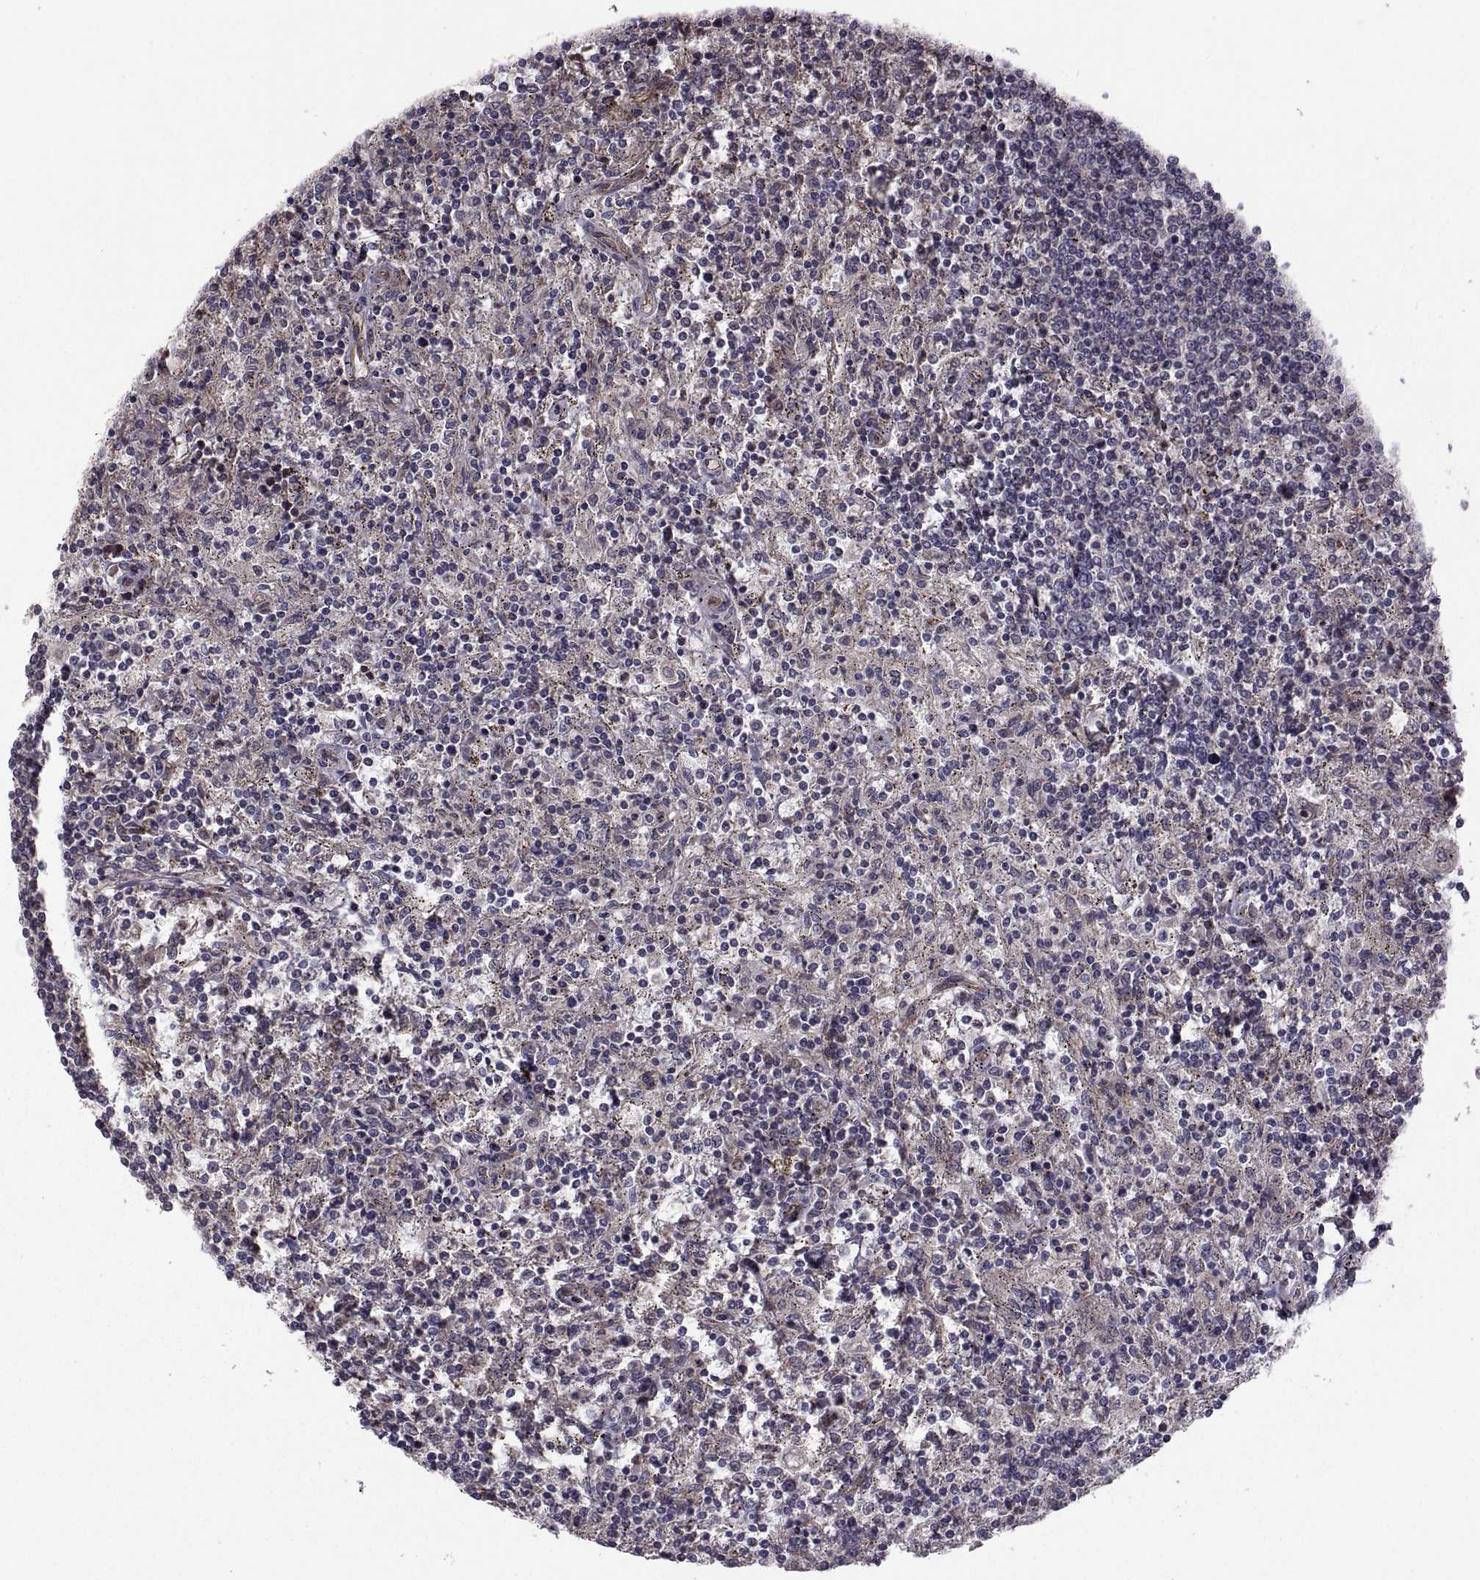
{"staining": {"intensity": "negative", "quantity": "none", "location": "none"}, "tissue": "lymphoma", "cell_type": "Tumor cells", "image_type": "cancer", "snomed": [{"axis": "morphology", "description": "Malignant lymphoma, non-Hodgkin's type, Low grade"}, {"axis": "topography", "description": "Spleen"}], "caption": "This is an immunohistochemistry image of human low-grade malignant lymphoma, non-Hodgkin's type. There is no expression in tumor cells.", "gene": "PMM2", "patient": {"sex": "male", "age": 62}}